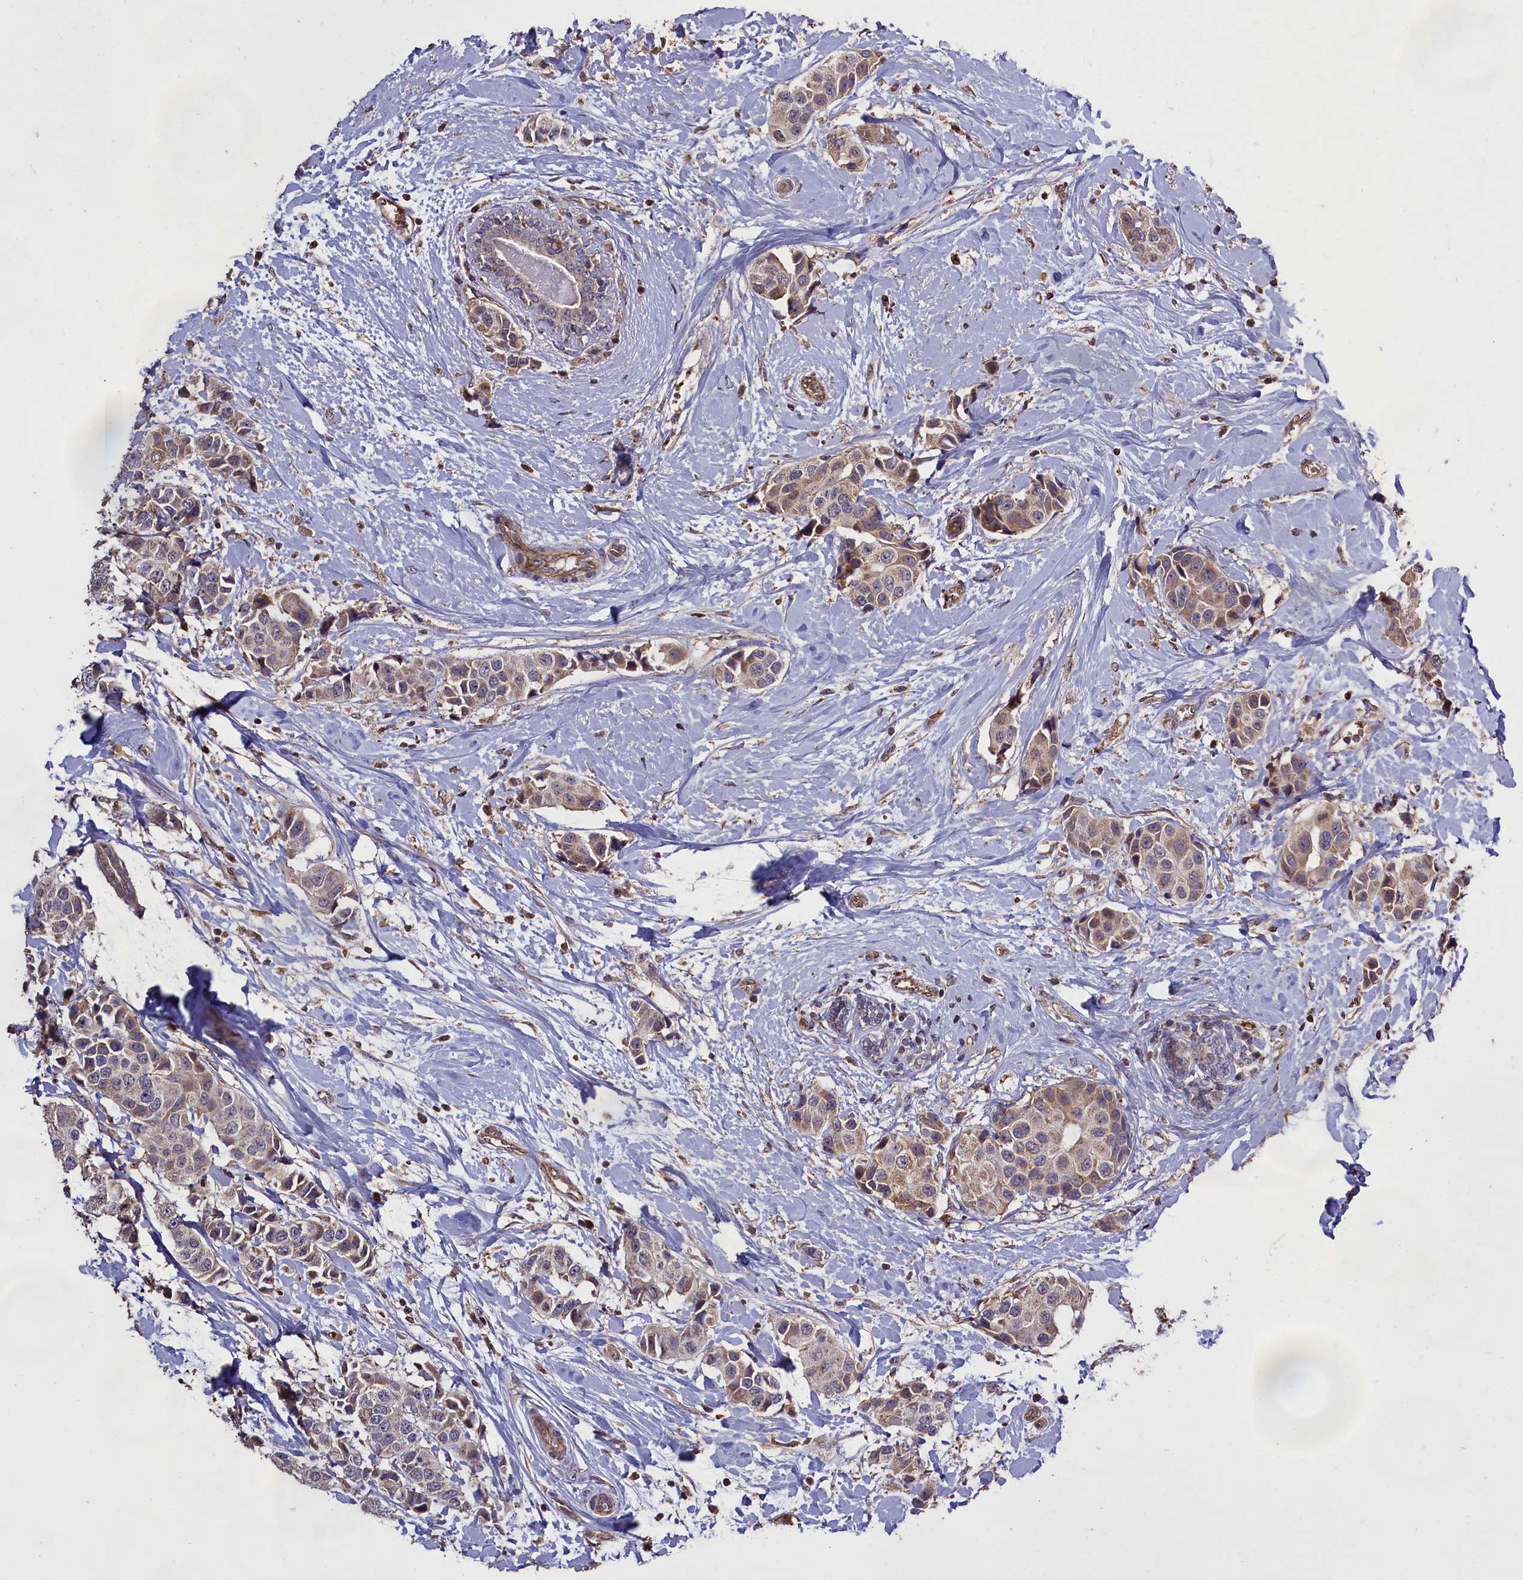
{"staining": {"intensity": "weak", "quantity": "<25%", "location": "cytoplasmic/membranous"}, "tissue": "breast cancer", "cell_type": "Tumor cells", "image_type": "cancer", "snomed": [{"axis": "morphology", "description": "Normal tissue, NOS"}, {"axis": "morphology", "description": "Duct carcinoma"}, {"axis": "topography", "description": "Breast"}], "caption": "This is a micrograph of immunohistochemistry (IHC) staining of infiltrating ductal carcinoma (breast), which shows no expression in tumor cells. (DAB immunohistochemistry visualized using brightfield microscopy, high magnification).", "gene": "CLRN2", "patient": {"sex": "female", "age": 39}}